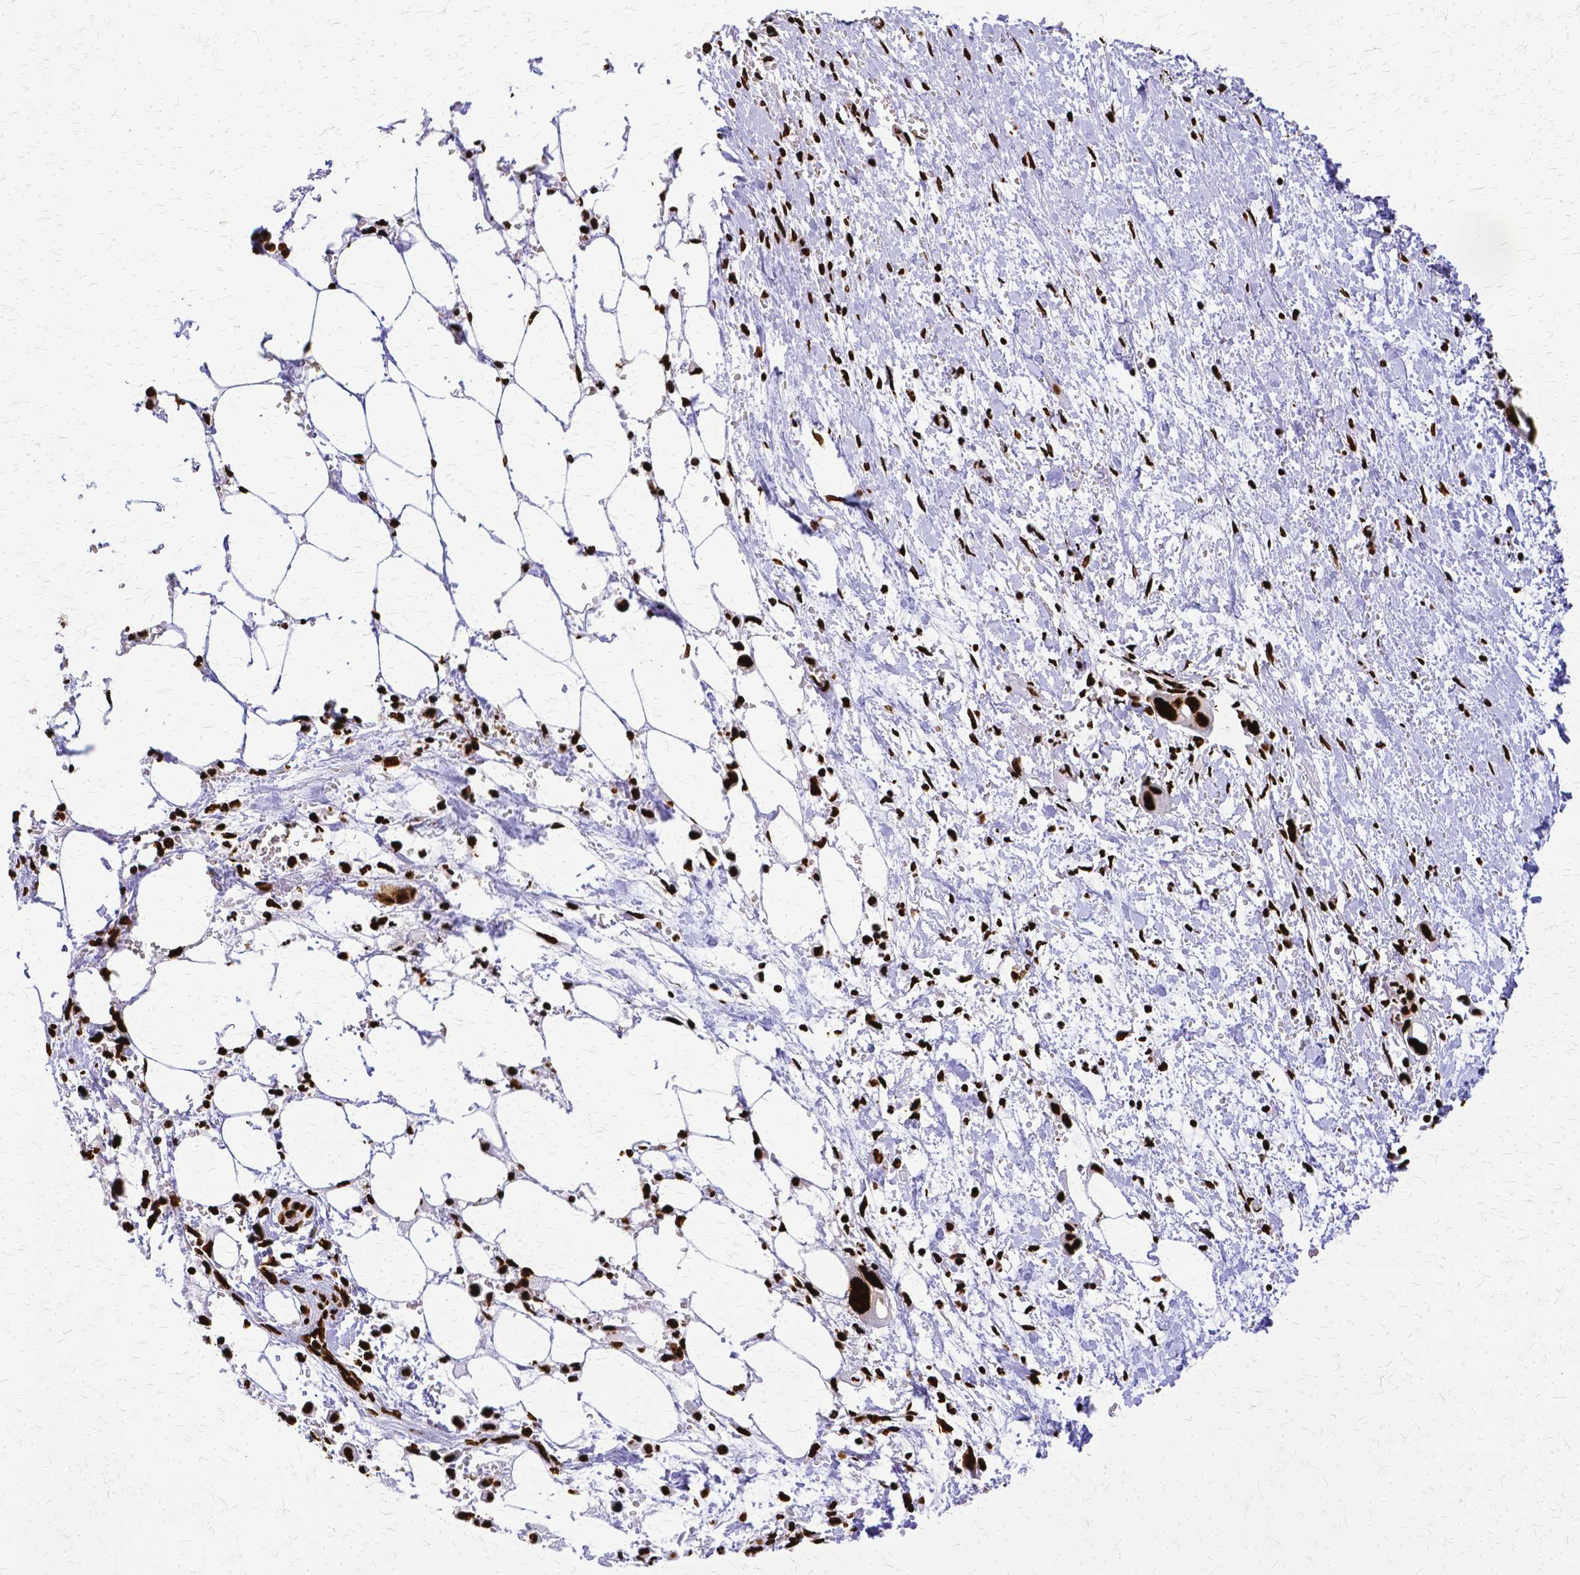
{"staining": {"intensity": "strong", "quantity": ">75%", "location": "nuclear"}, "tissue": "pancreatic cancer", "cell_type": "Tumor cells", "image_type": "cancer", "snomed": [{"axis": "morphology", "description": "Adenocarcinoma, NOS"}, {"axis": "topography", "description": "Pancreas"}], "caption": "This is an image of IHC staining of adenocarcinoma (pancreatic), which shows strong staining in the nuclear of tumor cells.", "gene": "SFPQ", "patient": {"sex": "male", "age": 61}}